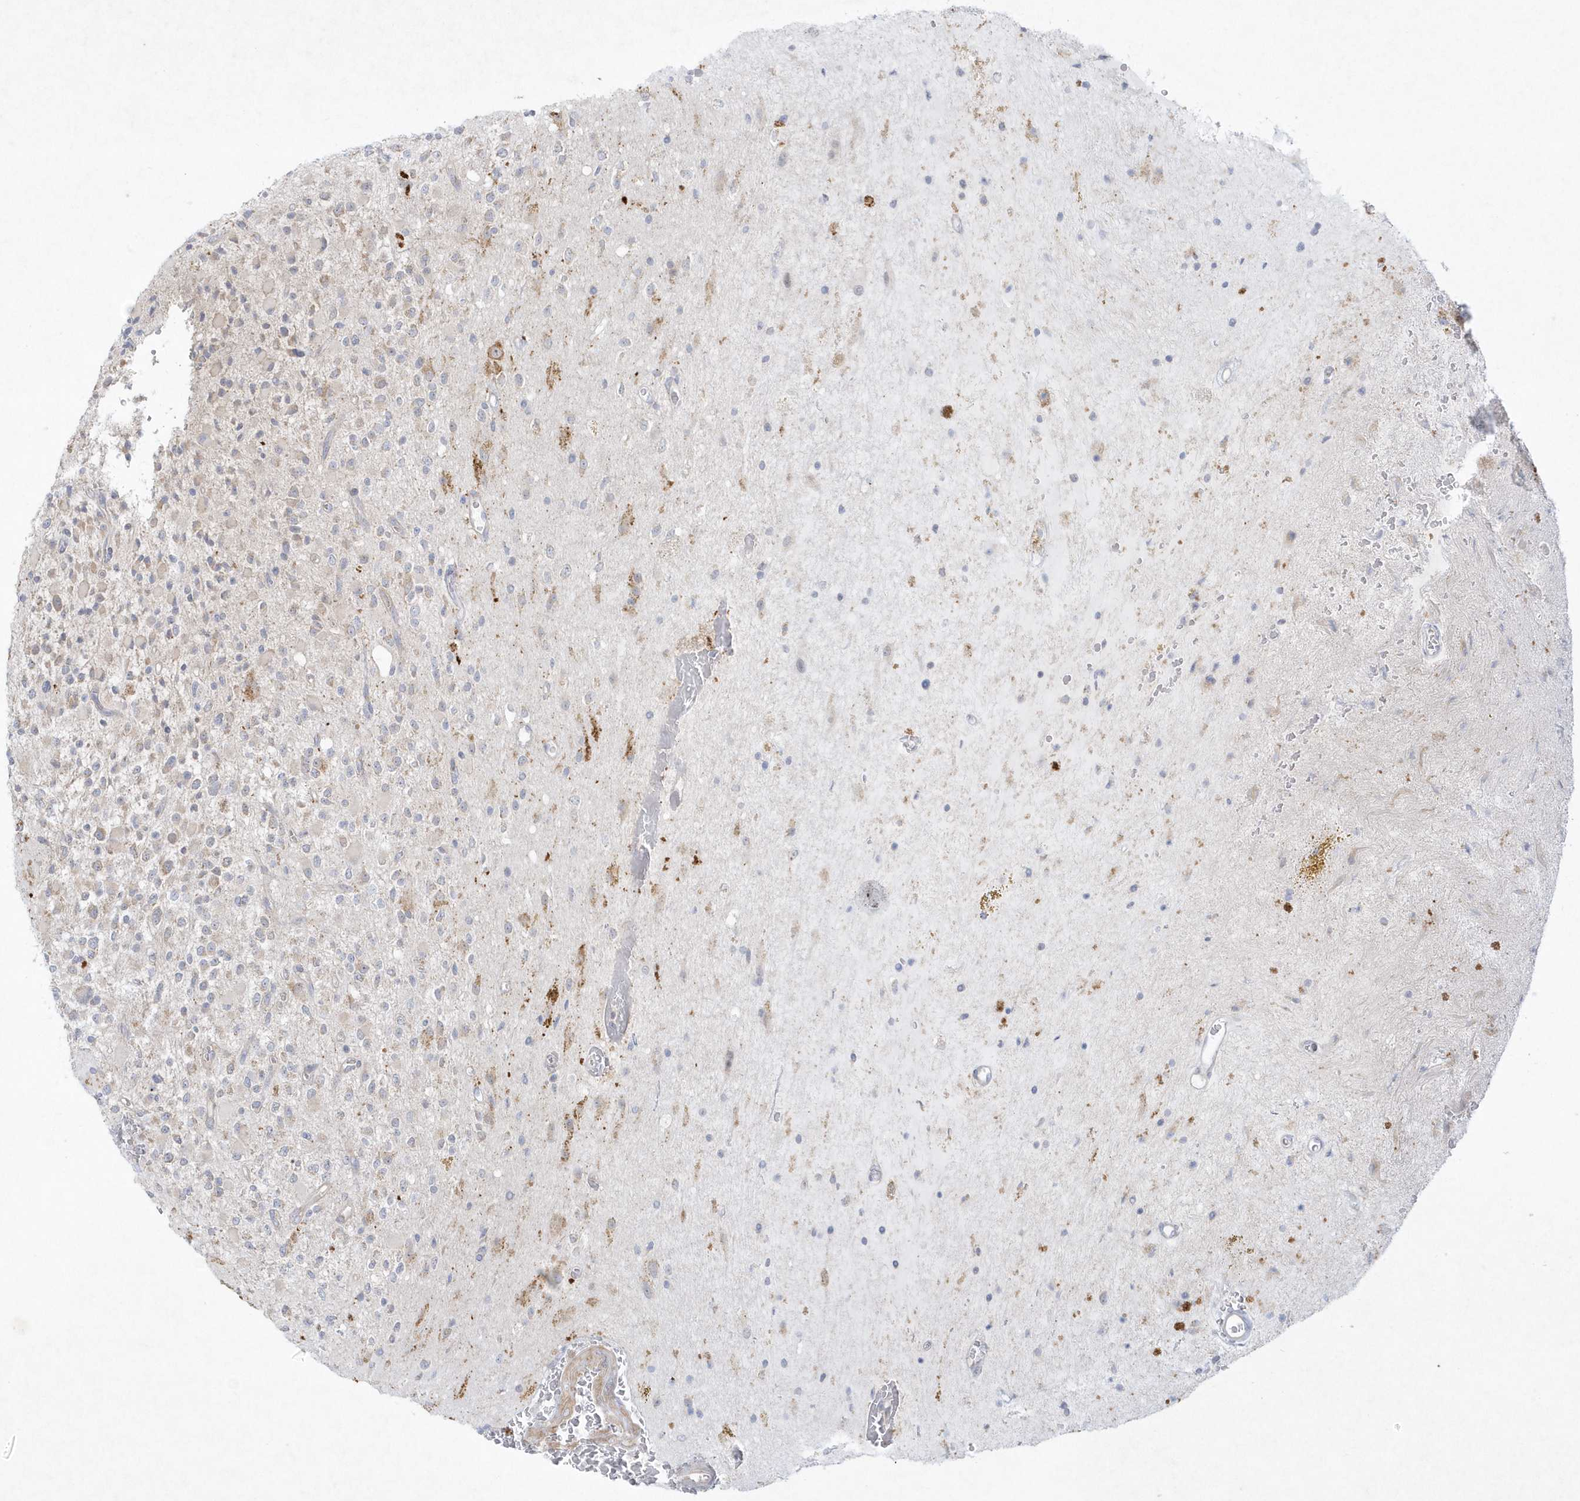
{"staining": {"intensity": "negative", "quantity": "none", "location": "none"}, "tissue": "glioma", "cell_type": "Tumor cells", "image_type": "cancer", "snomed": [{"axis": "morphology", "description": "Glioma, malignant, High grade"}, {"axis": "topography", "description": "Brain"}], "caption": "Tumor cells are negative for protein expression in human malignant glioma (high-grade). Nuclei are stained in blue.", "gene": "LARS1", "patient": {"sex": "male", "age": 34}}